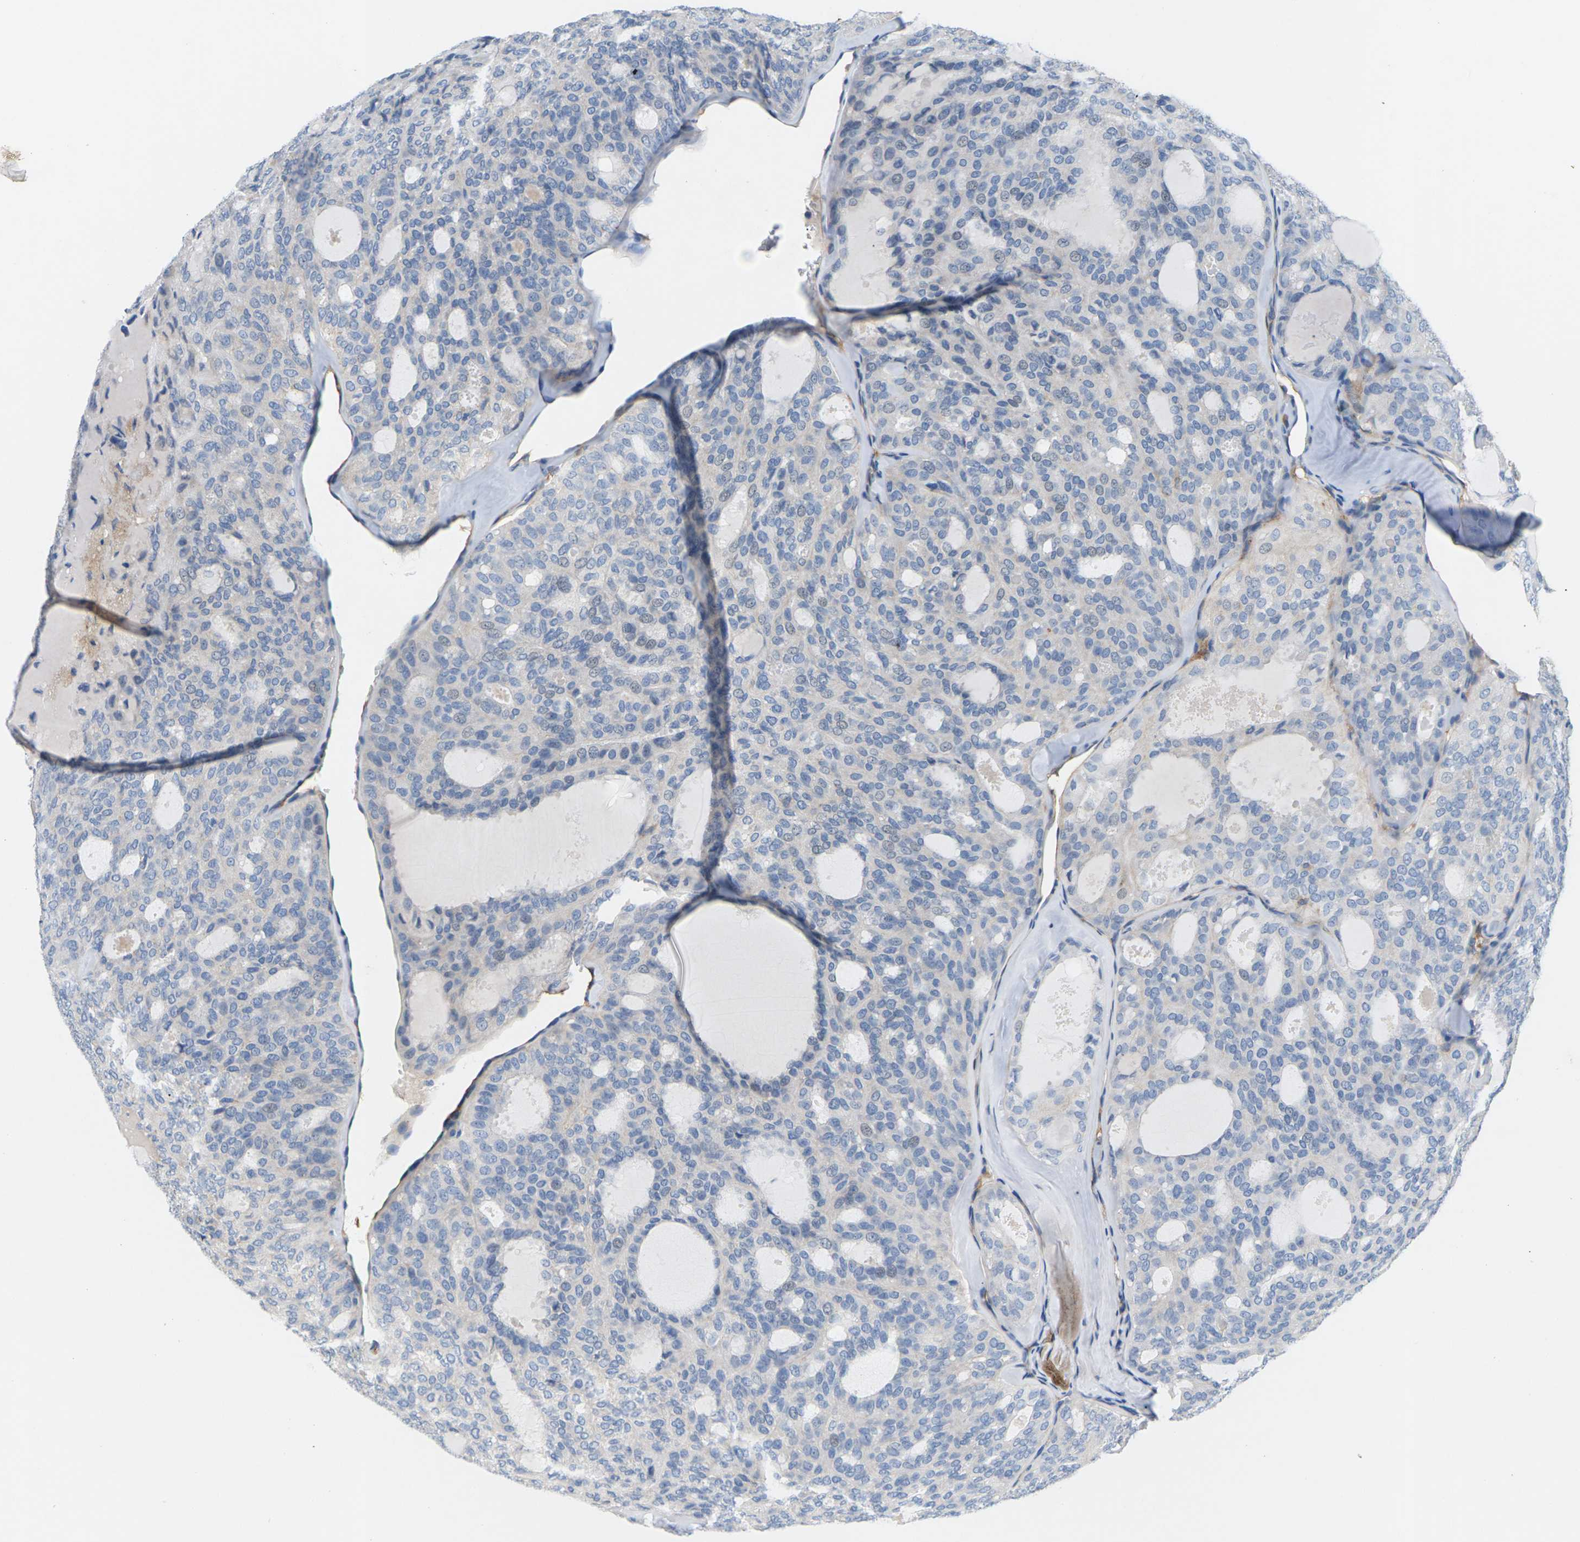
{"staining": {"intensity": "negative", "quantity": "none", "location": "none"}, "tissue": "thyroid cancer", "cell_type": "Tumor cells", "image_type": "cancer", "snomed": [{"axis": "morphology", "description": "Follicular adenoma carcinoma, NOS"}, {"axis": "topography", "description": "Thyroid gland"}], "caption": "Micrograph shows no significant protein staining in tumor cells of thyroid follicular adenoma carcinoma.", "gene": "ITGA5", "patient": {"sex": "male", "age": 75}}